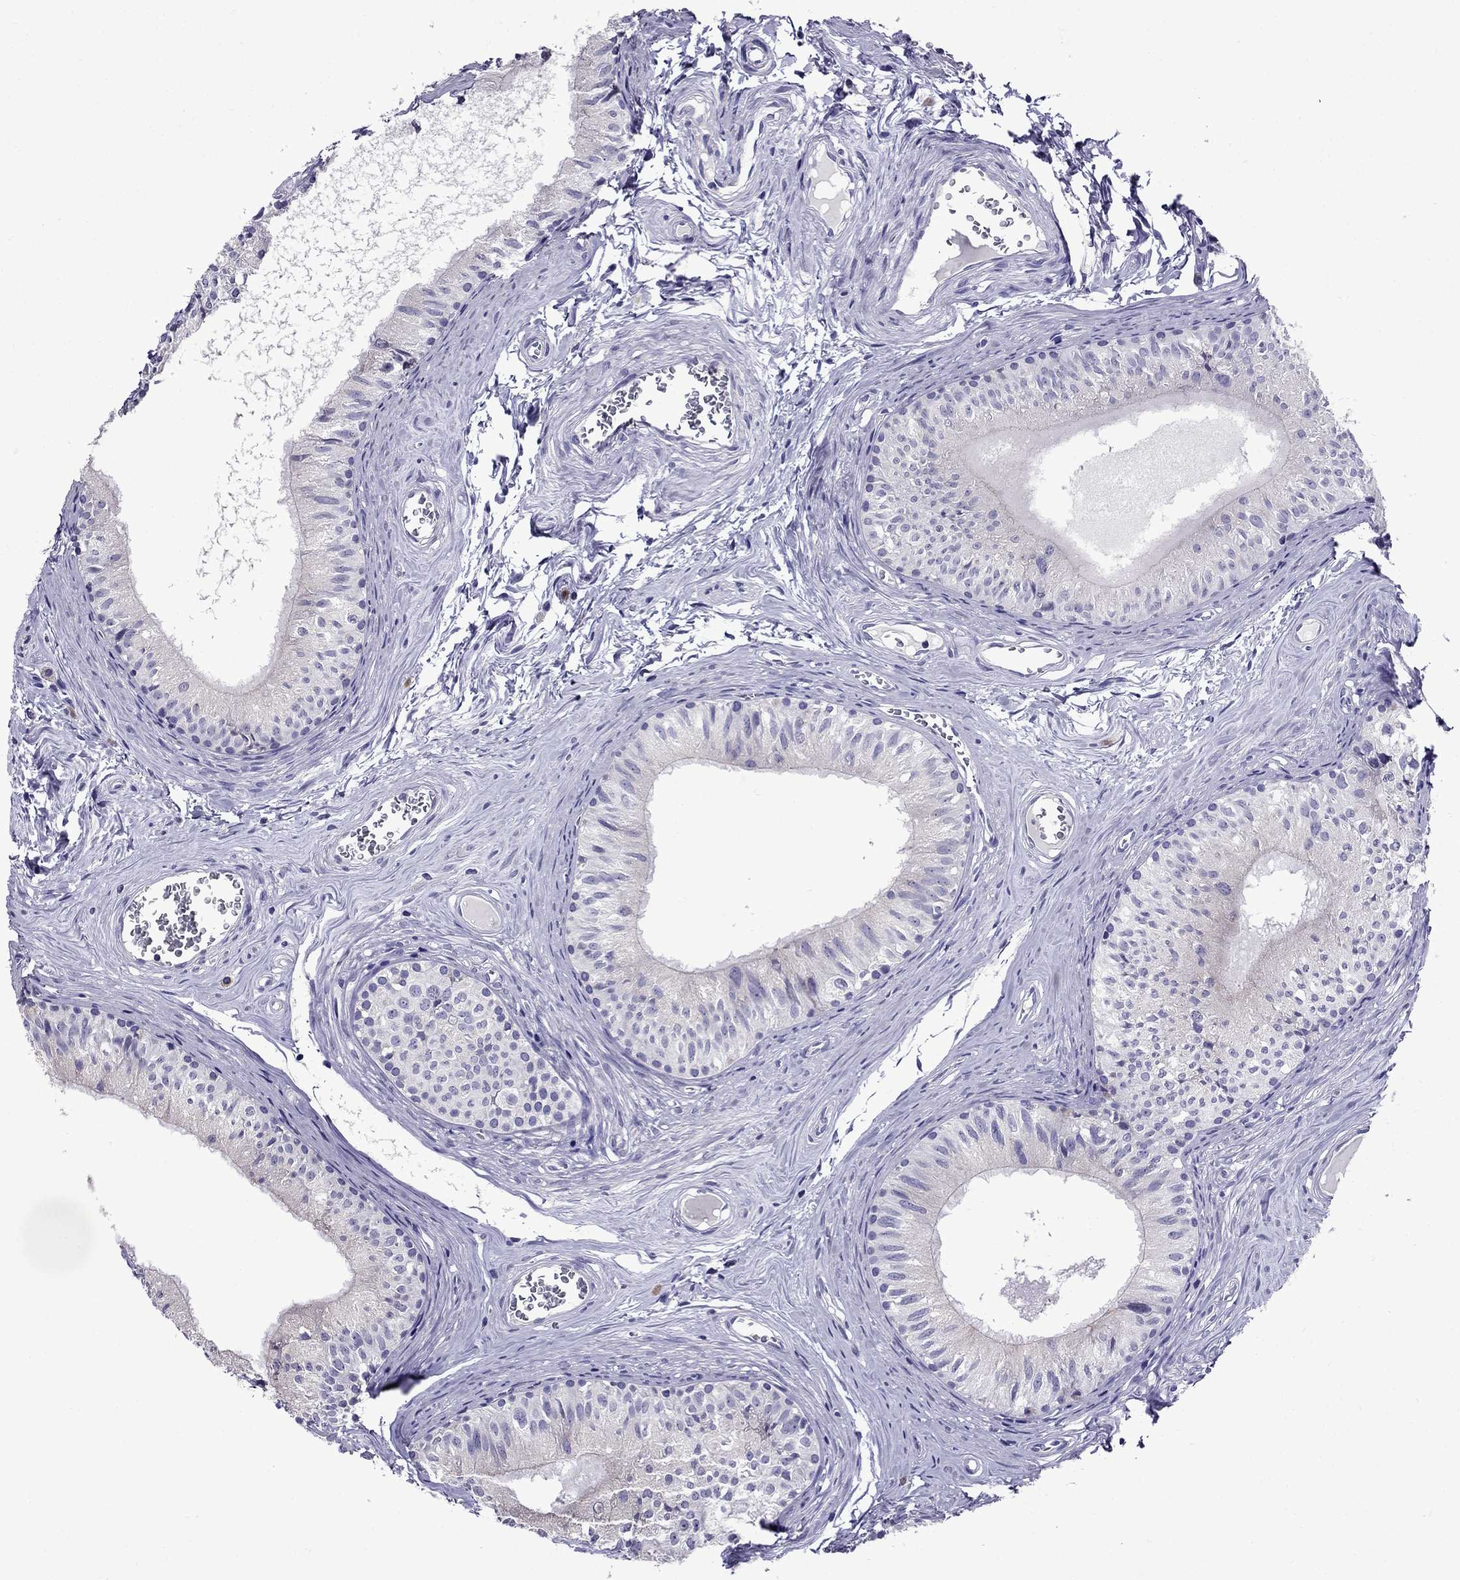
{"staining": {"intensity": "negative", "quantity": "none", "location": "none"}, "tissue": "epididymis", "cell_type": "Glandular cells", "image_type": "normal", "snomed": [{"axis": "morphology", "description": "Normal tissue, NOS"}, {"axis": "topography", "description": "Epididymis"}], "caption": "Immunohistochemistry (IHC) of normal human epididymis exhibits no positivity in glandular cells.", "gene": "OXCT2", "patient": {"sex": "male", "age": 52}}